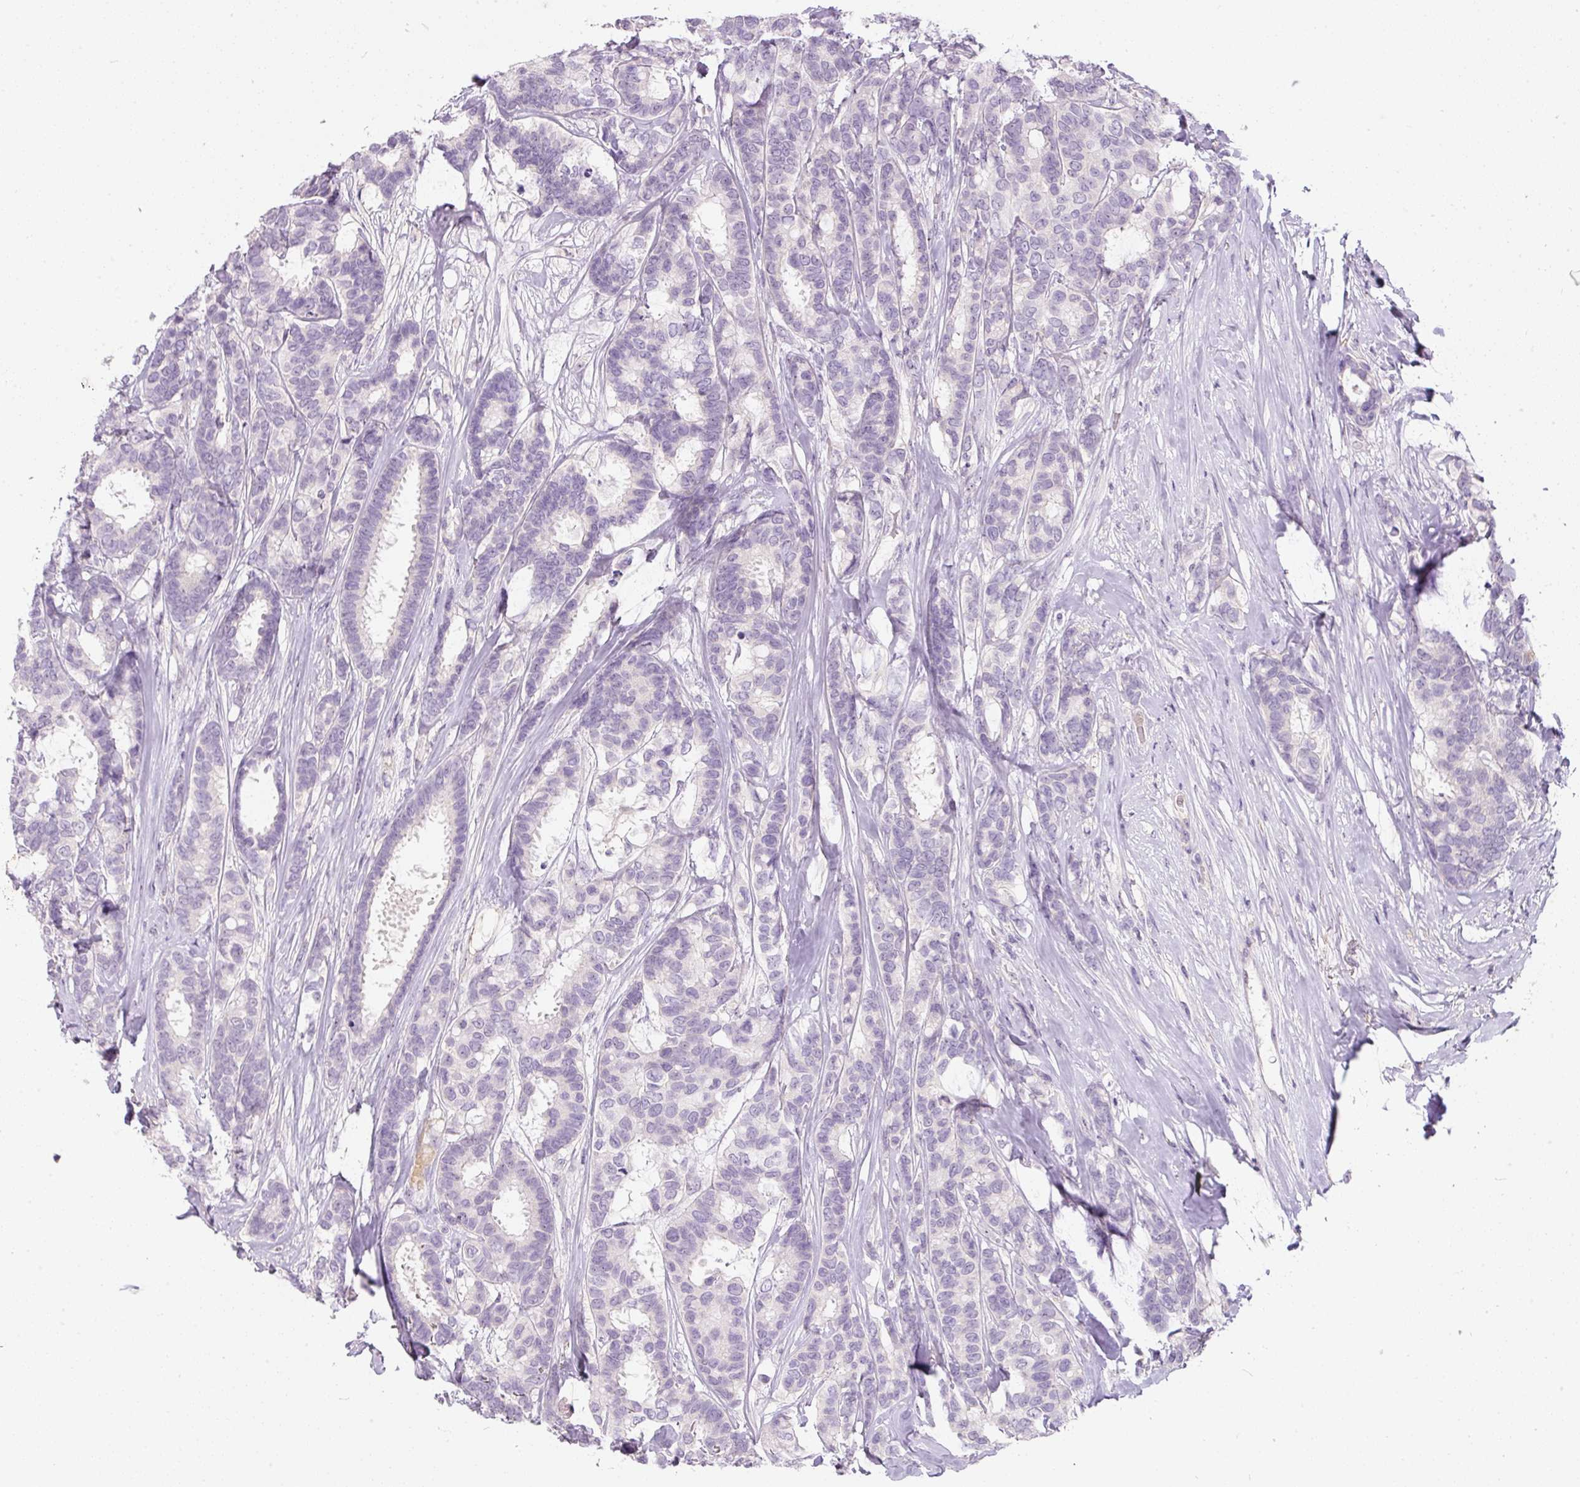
{"staining": {"intensity": "negative", "quantity": "none", "location": "none"}, "tissue": "breast cancer", "cell_type": "Tumor cells", "image_type": "cancer", "snomed": [{"axis": "morphology", "description": "Duct carcinoma"}, {"axis": "topography", "description": "Breast"}], "caption": "Micrograph shows no significant protein expression in tumor cells of invasive ductal carcinoma (breast). (IHC, brightfield microscopy, high magnification).", "gene": "TMEM37", "patient": {"sex": "female", "age": 87}}